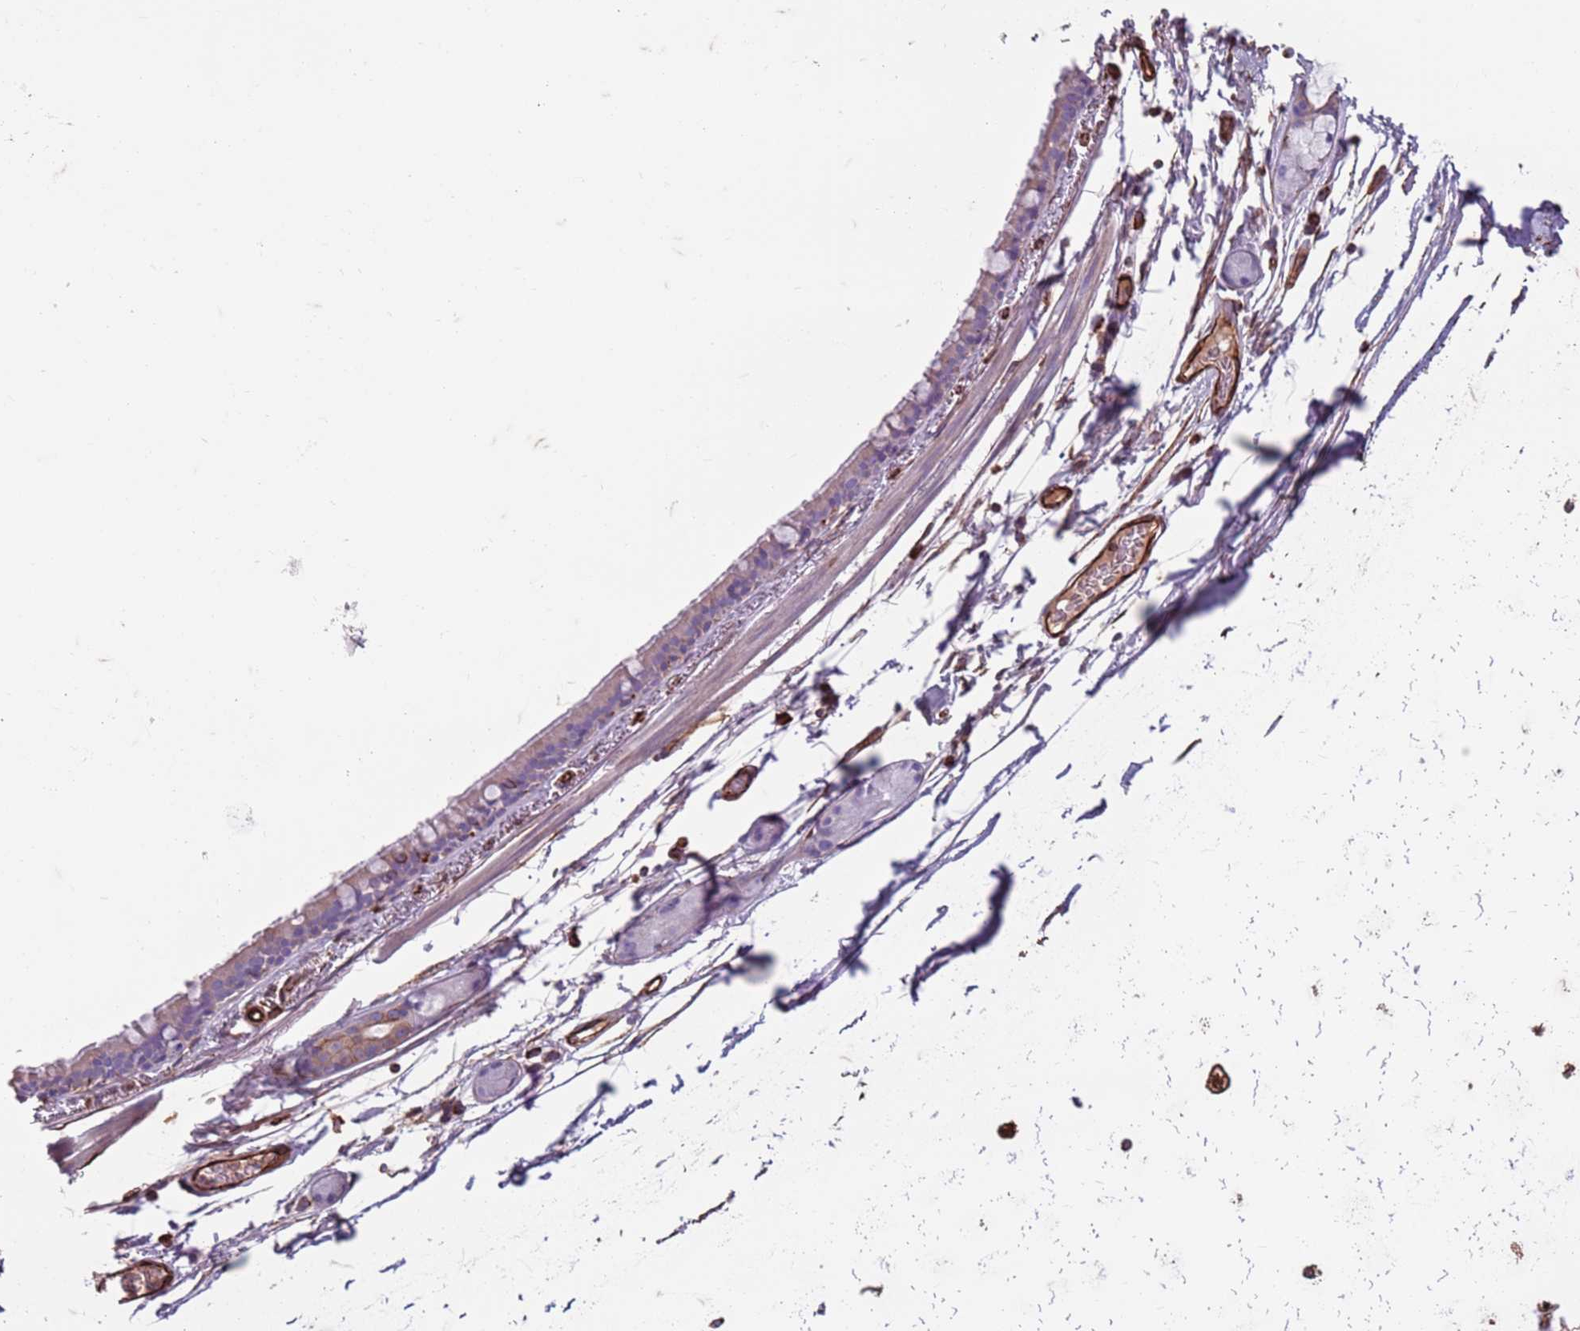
{"staining": {"intensity": "moderate", "quantity": "<25%", "location": "cytoplasmic/membranous"}, "tissue": "bronchus", "cell_type": "Respiratory epithelial cells", "image_type": "normal", "snomed": [{"axis": "morphology", "description": "Normal tissue, NOS"}, {"axis": "topography", "description": "Cartilage tissue"}], "caption": "High-power microscopy captured an immunohistochemistry image of benign bronchus, revealing moderate cytoplasmic/membranous expression in about <25% of respiratory epithelial cells. Using DAB (brown) and hematoxylin (blue) stains, captured at high magnification using brightfield microscopy.", "gene": "TAS2R38", "patient": {"sex": "male", "age": 63}}